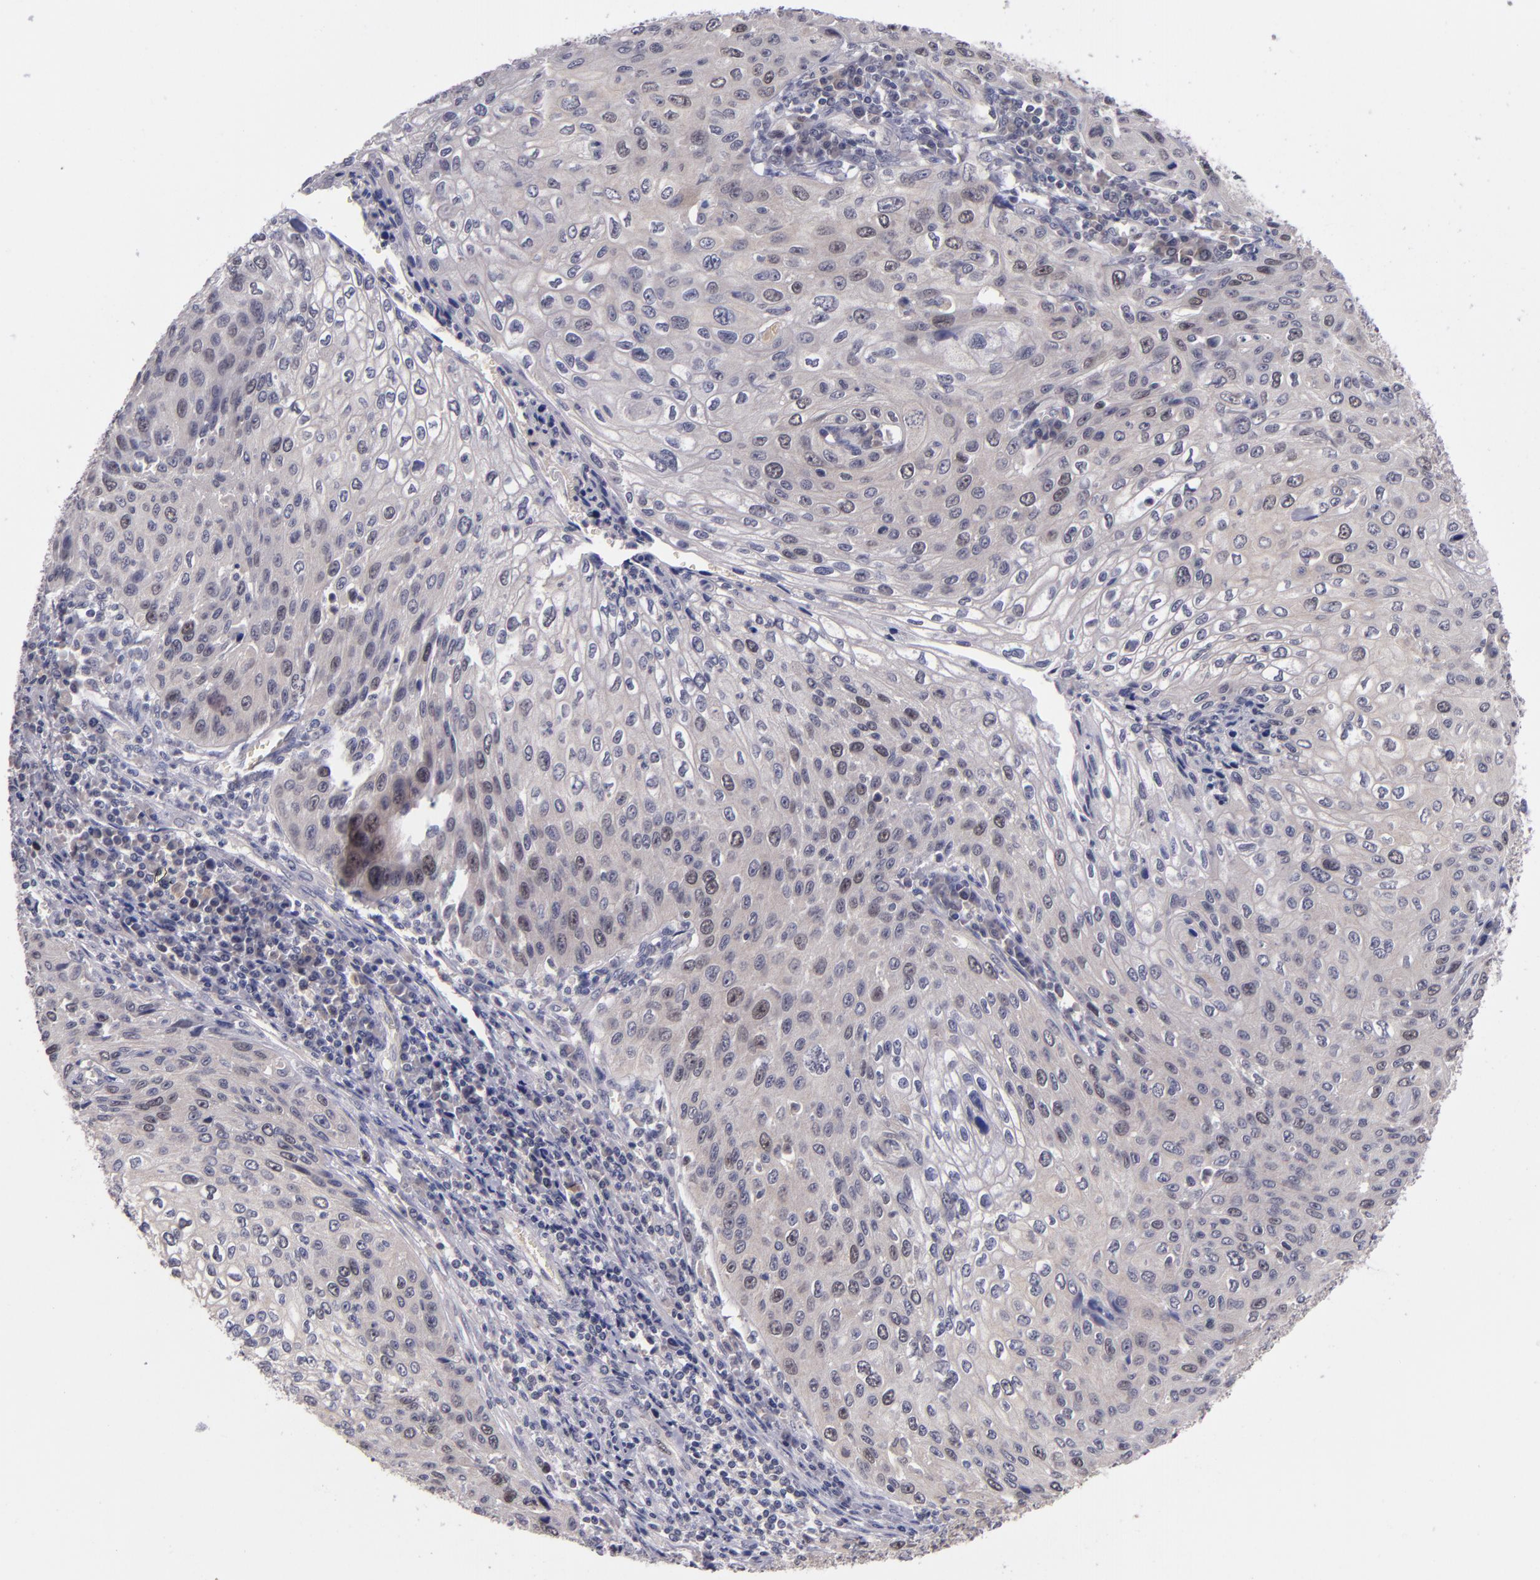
{"staining": {"intensity": "weak", "quantity": "<25%", "location": "nuclear"}, "tissue": "cervical cancer", "cell_type": "Tumor cells", "image_type": "cancer", "snomed": [{"axis": "morphology", "description": "Squamous cell carcinoma, NOS"}, {"axis": "topography", "description": "Cervix"}], "caption": "There is no significant positivity in tumor cells of cervical squamous cell carcinoma.", "gene": "CDC7", "patient": {"sex": "female", "age": 32}}